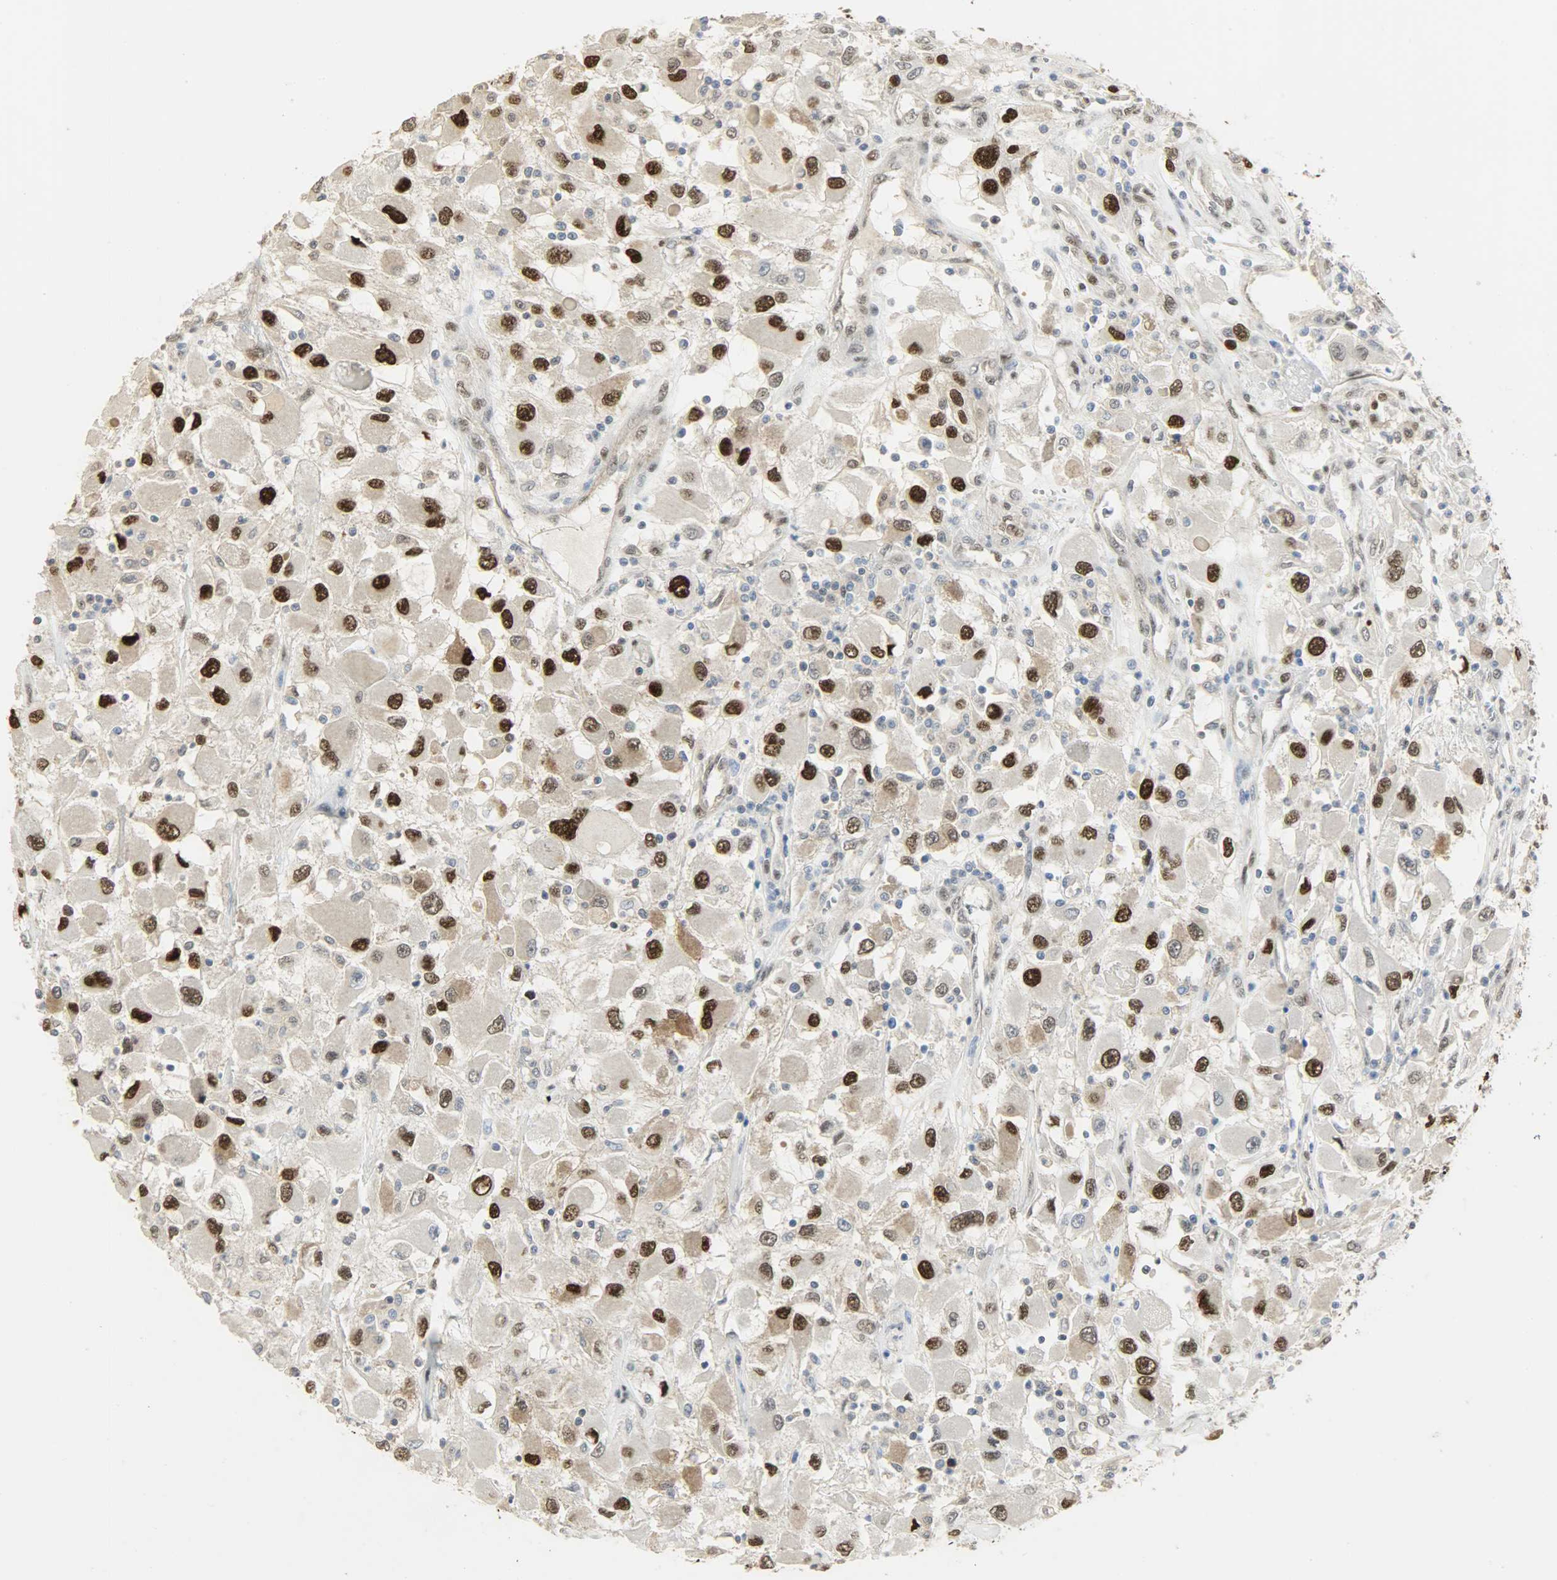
{"staining": {"intensity": "strong", "quantity": "25%-75%", "location": "nuclear"}, "tissue": "renal cancer", "cell_type": "Tumor cells", "image_type": "cancer", "snomed": [{"axis": "morphology", "description": "Adenocarcinoma, NOS"}, {"axis": "topography", "description": "Kidney"}], "caption": "Renal adenocarcinoma stained with a protein marker demonstrates strong staining in tumor cells.", "gene": "NPEPL1", "patient": {"sex": "female", "age": 52}}